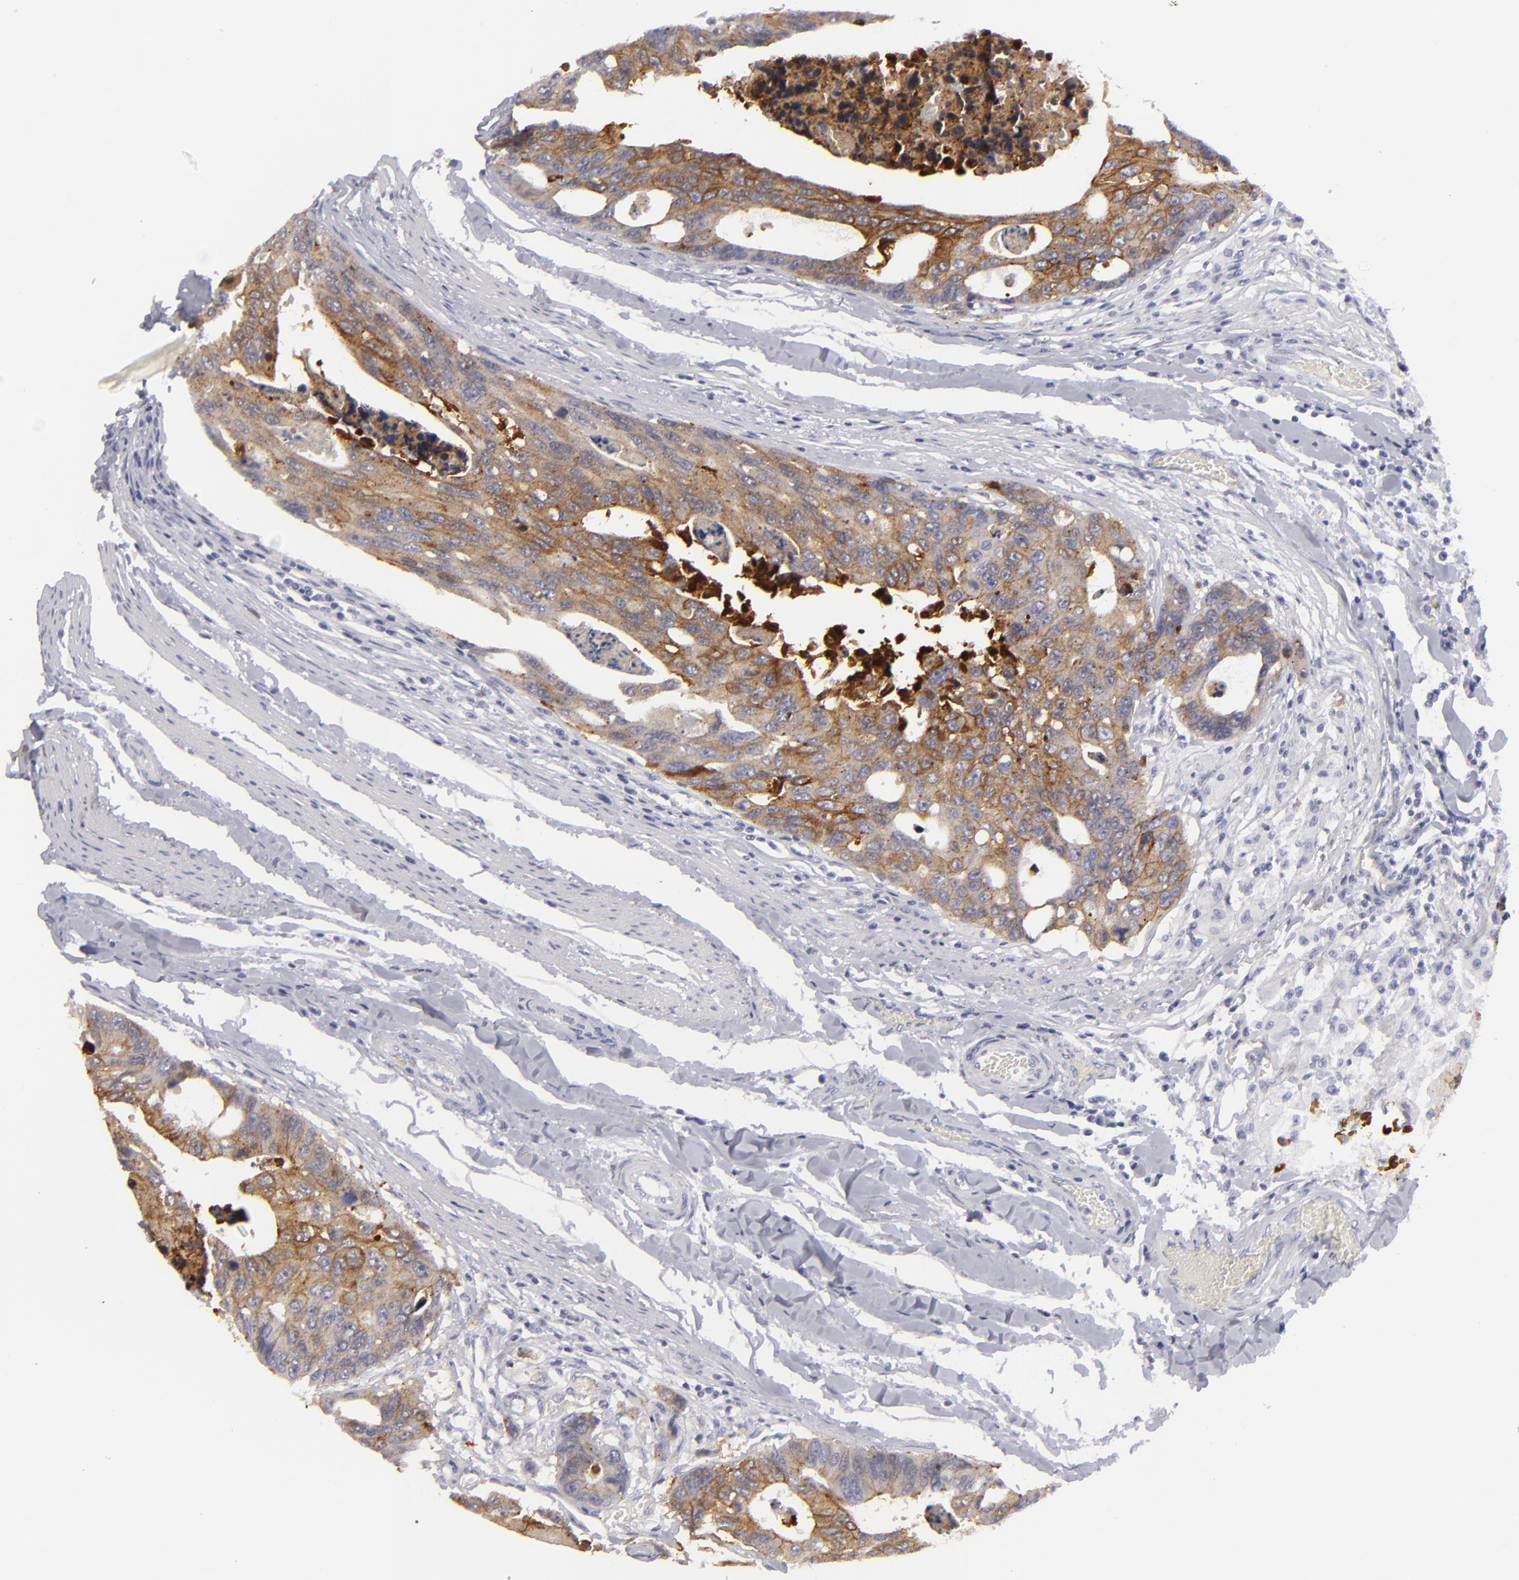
{"staining": {"intensity": "moderate", "quantity": ">75%", "location": "cytoplasmic/membranous"}, "tissue": "colorectal cancer", "cell_type": "Tumor cells", "image_type": "cancer", "snomed": [{"axis": "morphology", "description": "Adenocarcinoma, NOS"}, {"axis": "topography", "description": "Colon"}], "caption": "A medium amount of moderate cytoplasmic/membranous positivity is present in about >75% of tumor cells in colorectal cancer tissue.", "gene": "JUP", "patient": {"sex": "female", "age": 86}}